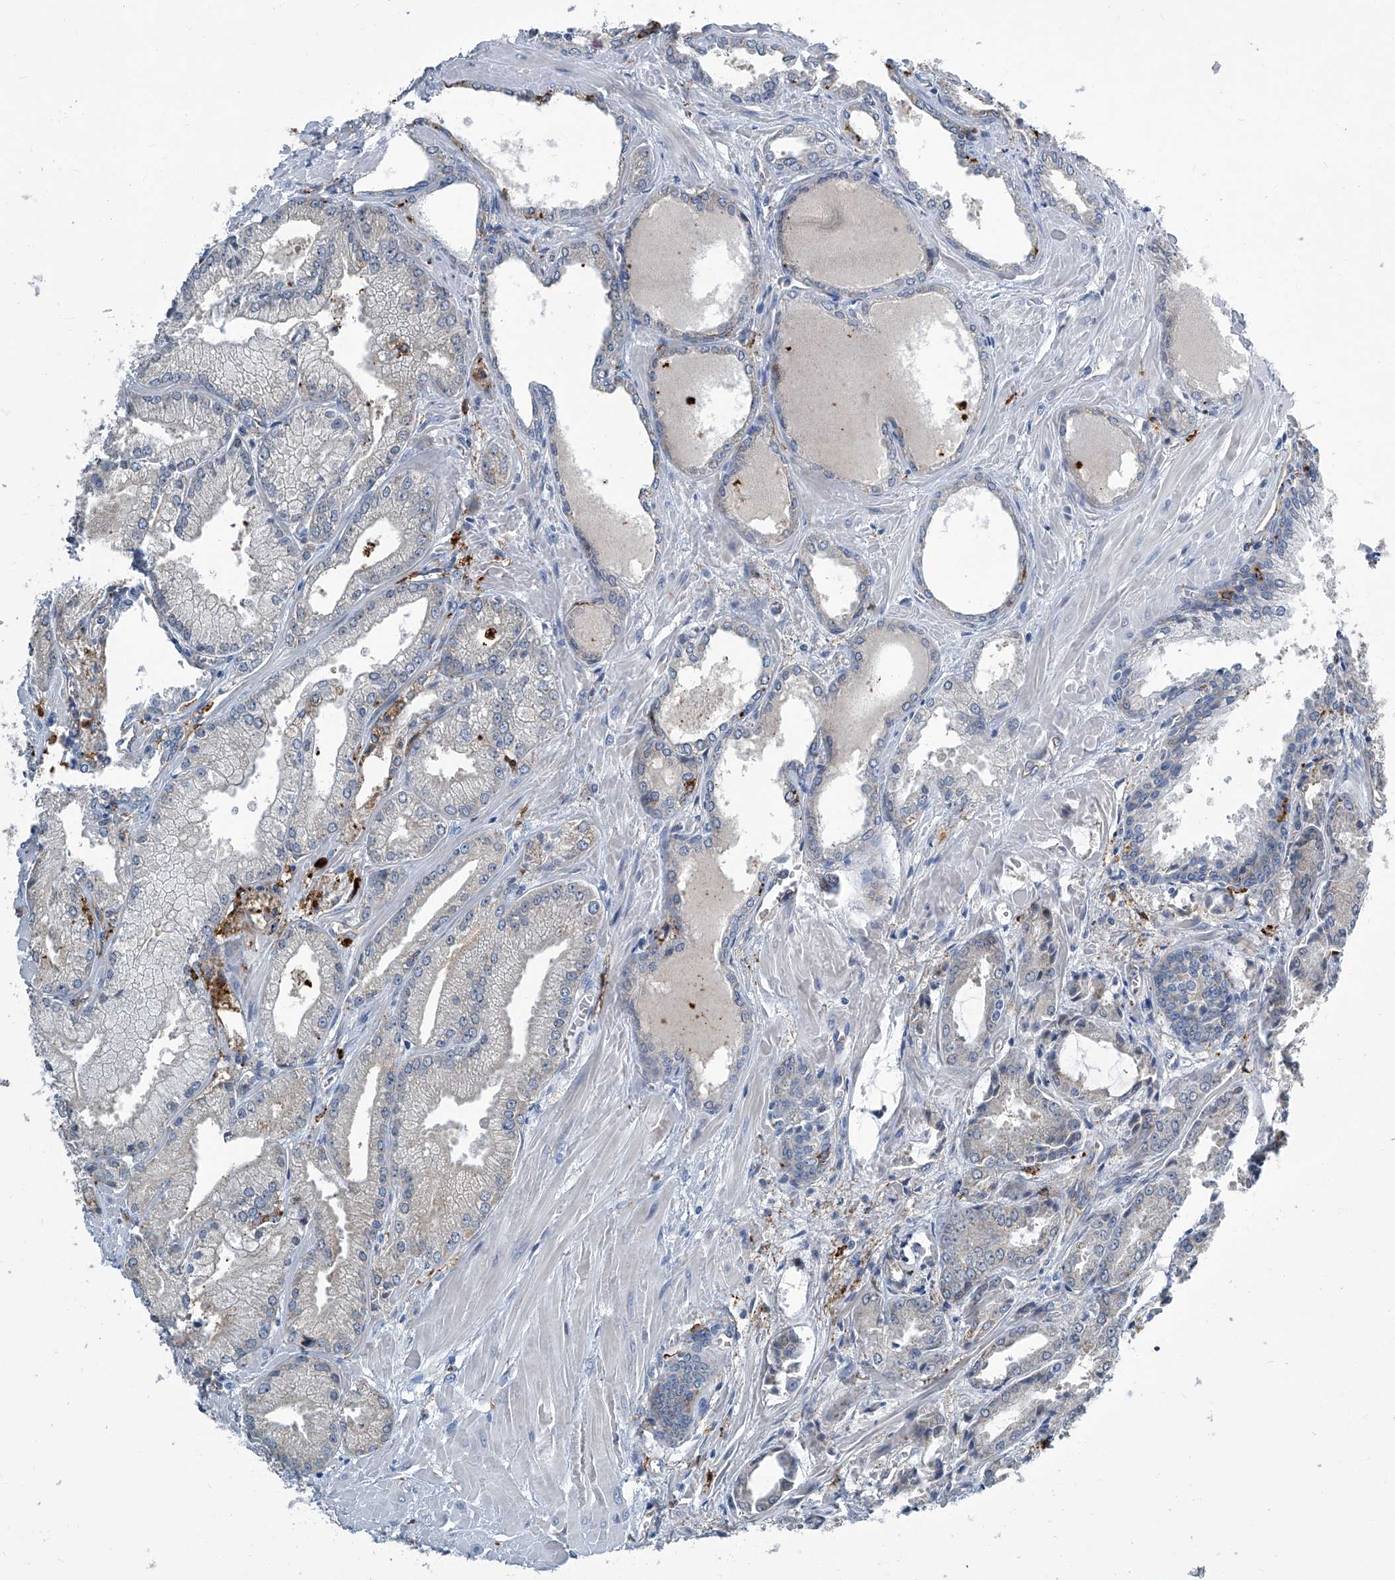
{"staining": {"intensity": "negative", "quantity": "none", "location": "none"}, "tissue": "prostate cancer", "cell_type": "Tumor cells", "image_type": "cancer", "snomed": [{"axis": "morphology", "description": "Adenocarcinoma, Low grade"}, {"axis": "topography", "description": "Prostate"}], "caption": "An immunohistochemistry (IHC) image of prostate adenocarcinoma (low-grade) is shown. There is no staining in tumor cells of prostate adenocarcinoma (low-grade). (Stains: DAB immunohistochemistry (IHC) with hematoxylin counter stain, Microscopy: brightfield microscopy at high magnification).", "gene": "FAM167A", "patient": {"sex": "male", "age": 67}}